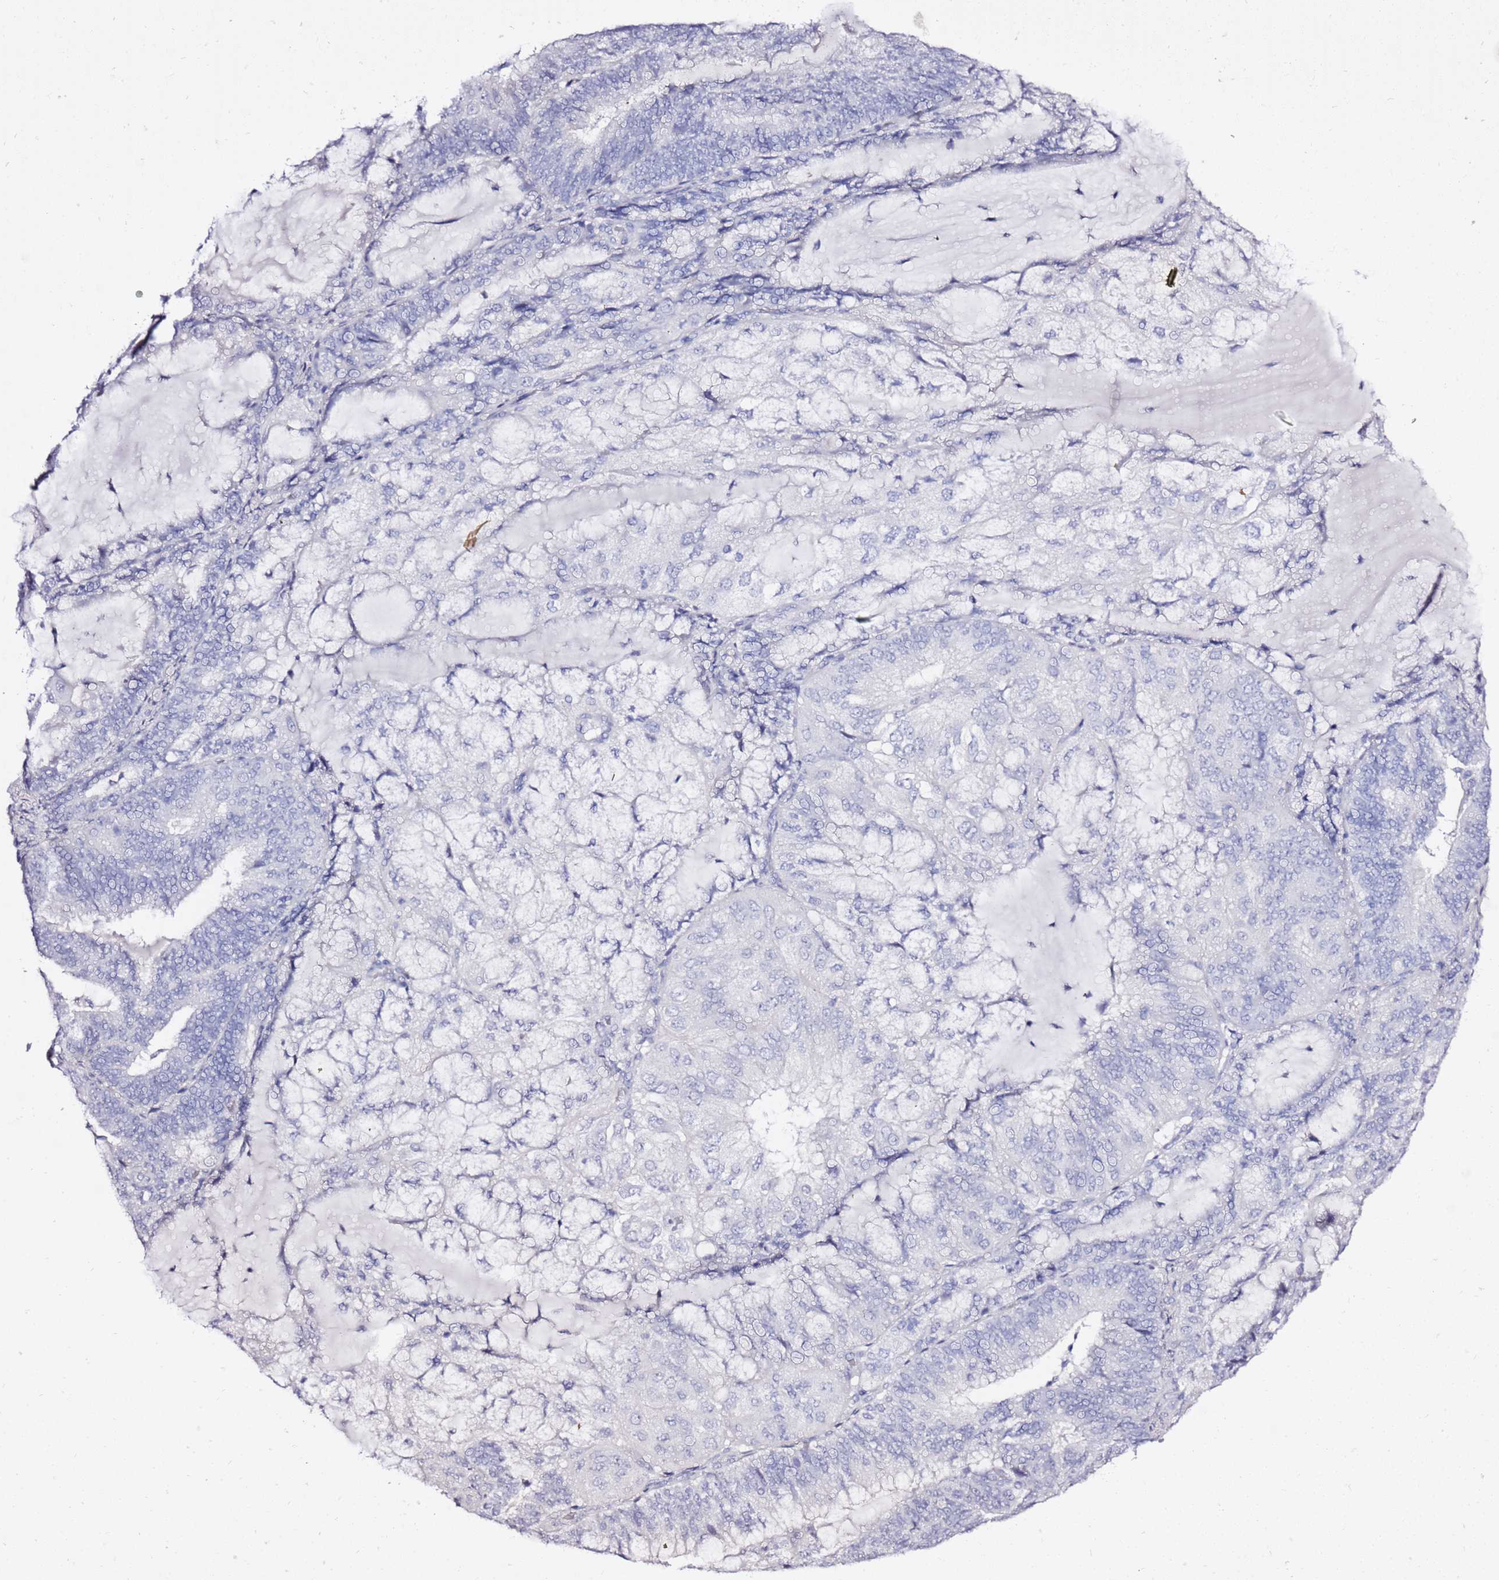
{"staining": {"intensity": "negative", "quantity": "none", "location": "none"}, "tissue": "endometrial cancer", "cell_type": "Tumor cells", "image_type": "cancer", "snomed": [{"axis": "morphology", "description": "Adenocarcinoma, NOS"}, {"axis": "topography", "description": "Endometrium"}], "caption": "DAB immunohistochemical staining of human adenocarcinoma (endometrial) exhibits no significant positivity in tumor cells.", "gene": "LIPF", "patient": {"sex": "female", "age": 81}}